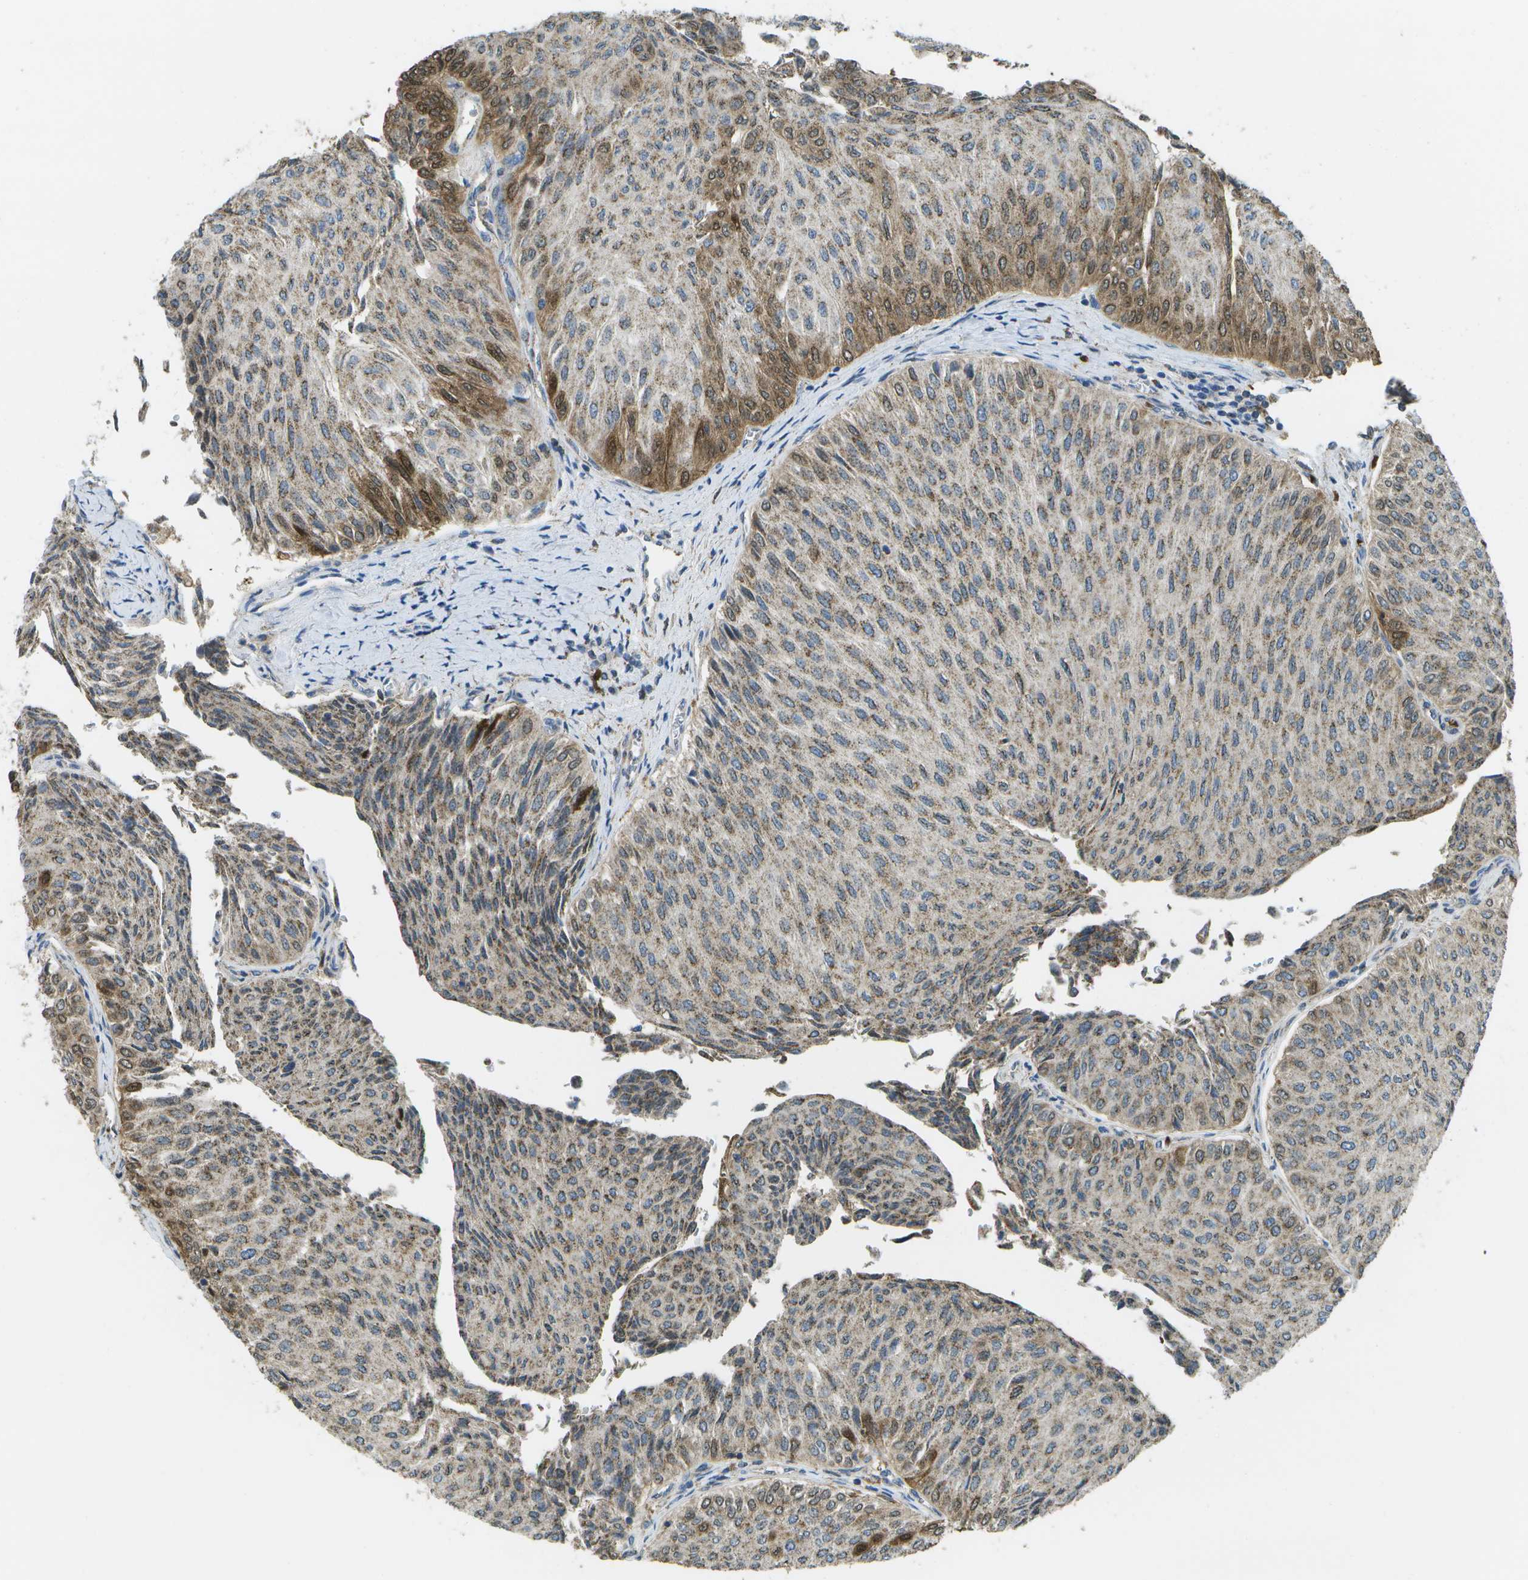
{"staining": {"intensity": "moderate", "quantity": "25%-75%", "location": "cytoplasmic/membranous"}, "tissue": "urothelial cancer", "cell_type": "Tumor cells", "image_type": "cancer", "snomed": [{"axis": "morphology", "description": "Urothelial carcinoma, Low grade"}, {"axis": "topography", "description": "Urinary bladder"}], "caption": "Immunohistochemistry histopathology image of human low-grade urothelial carcinoma stained for a protein (brown), which displays medium levels of moderate cytoplasmic/membranous expression in about 25%-75% of tumor cells.", "gene": "CACHD1", "patient": {"sex": "male", "age": 78}}